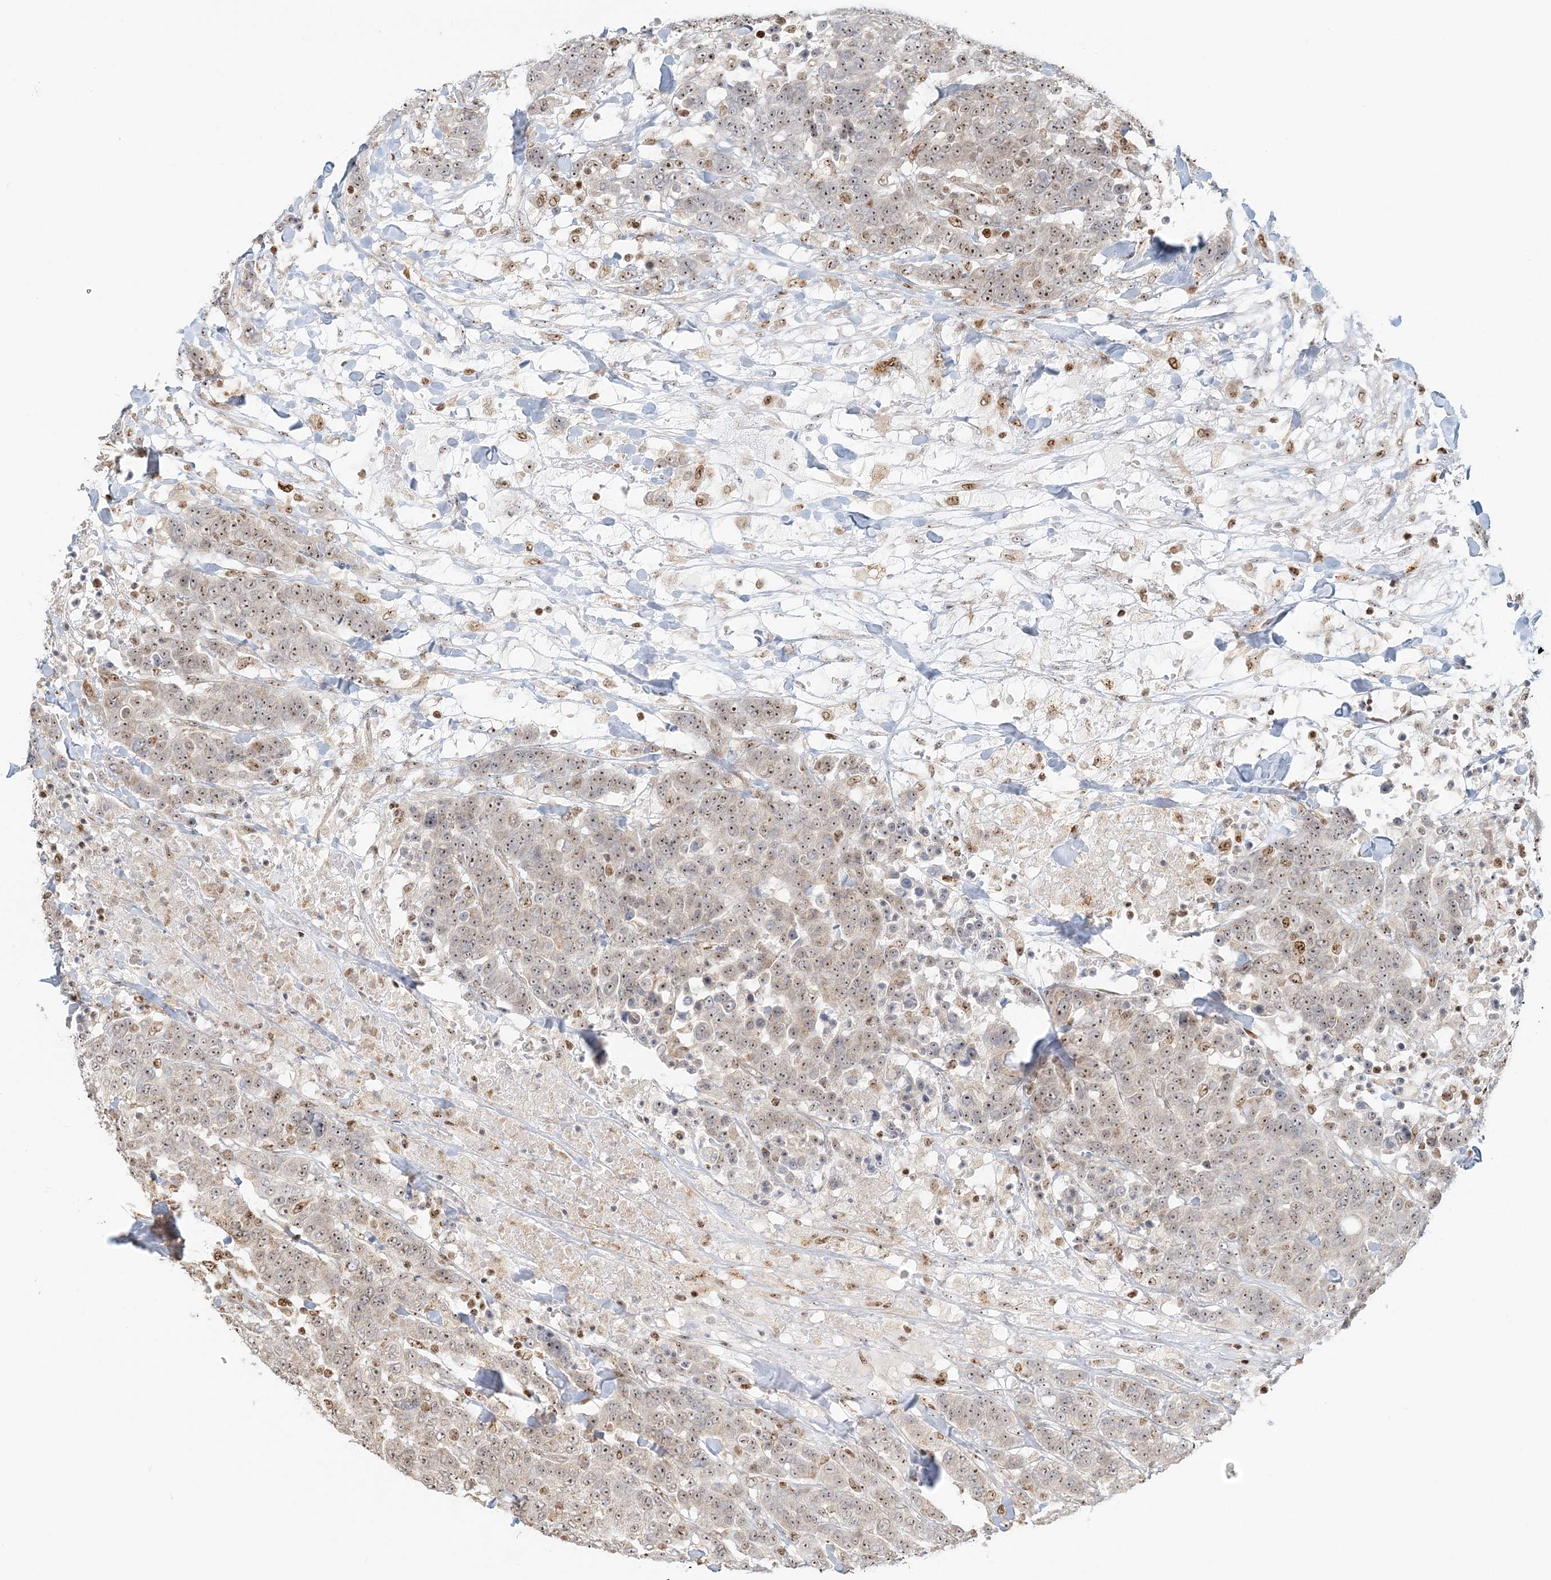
{"staining": {"intensity": "moderate", "quantity": ">75%", "location": "nuclear"}, "tissue": "breast cancer", "cell_type": "Tumor cells", "image_type": "cancer", "snomed": [{"axis": "morphology", "description": "Duct carcinoma"}, {"axis": "topography", "description": "Breast"}], "caption": "A photomicrograph of breast infiltrating ductal carcinoma stained for a protein demonstrates moderate nuclear brown staining in tumor cells.", "gene": "UBE2F", "patient": {"sex": "female", "age": 37}}